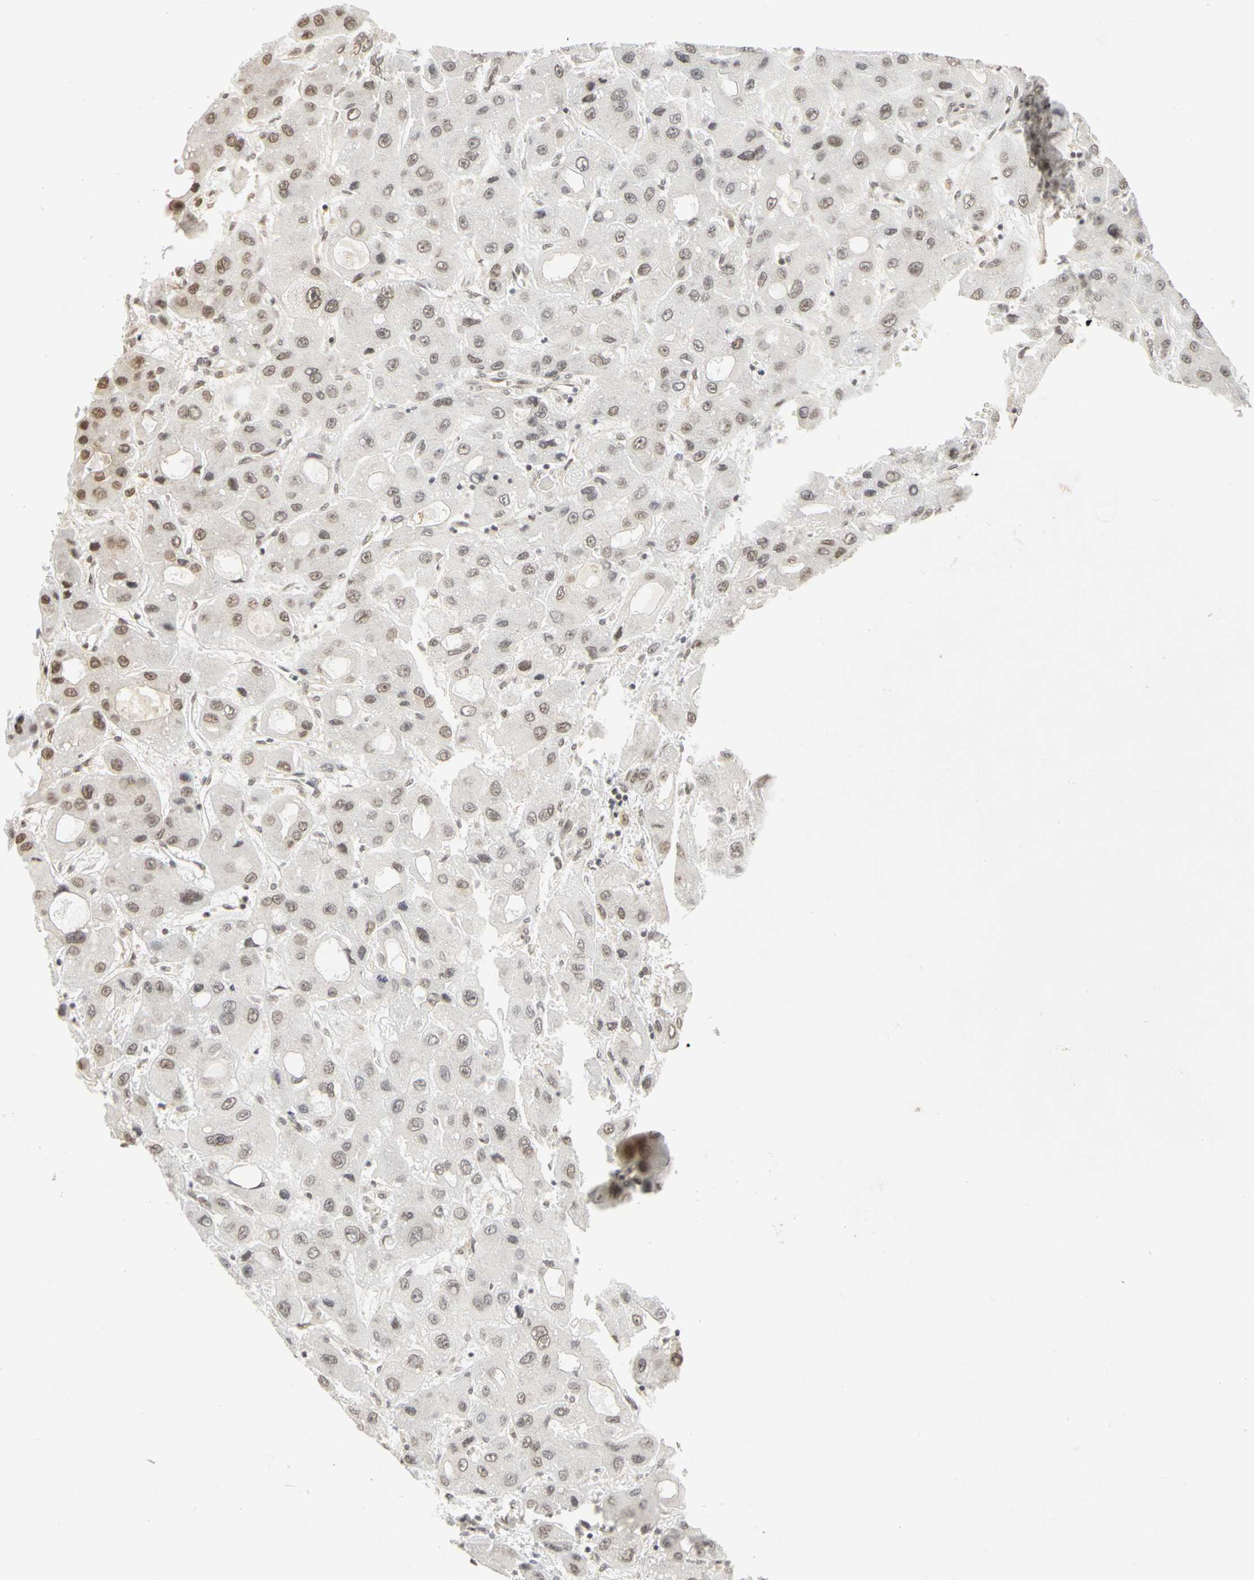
{"staining": {"intensity": "weak", "quantity": ">75%", "location": "nuclear"}, "tissue": "liver cancer", "cell_type": "Tumor cells", "image_type": "cancer", "snomed": [{"axis": "morphology", "description": "Carcinoma, Hepatocellular, NOS"}, {"axis": "topography", "description": "Liver"}], "caption": "High-magnification brightfield microscopy of liver cancer (hepatocellular carcinoma) stained with DAB (brown) and counterstained with hematoxylin (blue). tumor cells exhibit weak nuclear expression is appreciated in approximately>75% of cells.", "gene": "CSNK2B", "patient": {"sex": "male", "age": 55}}